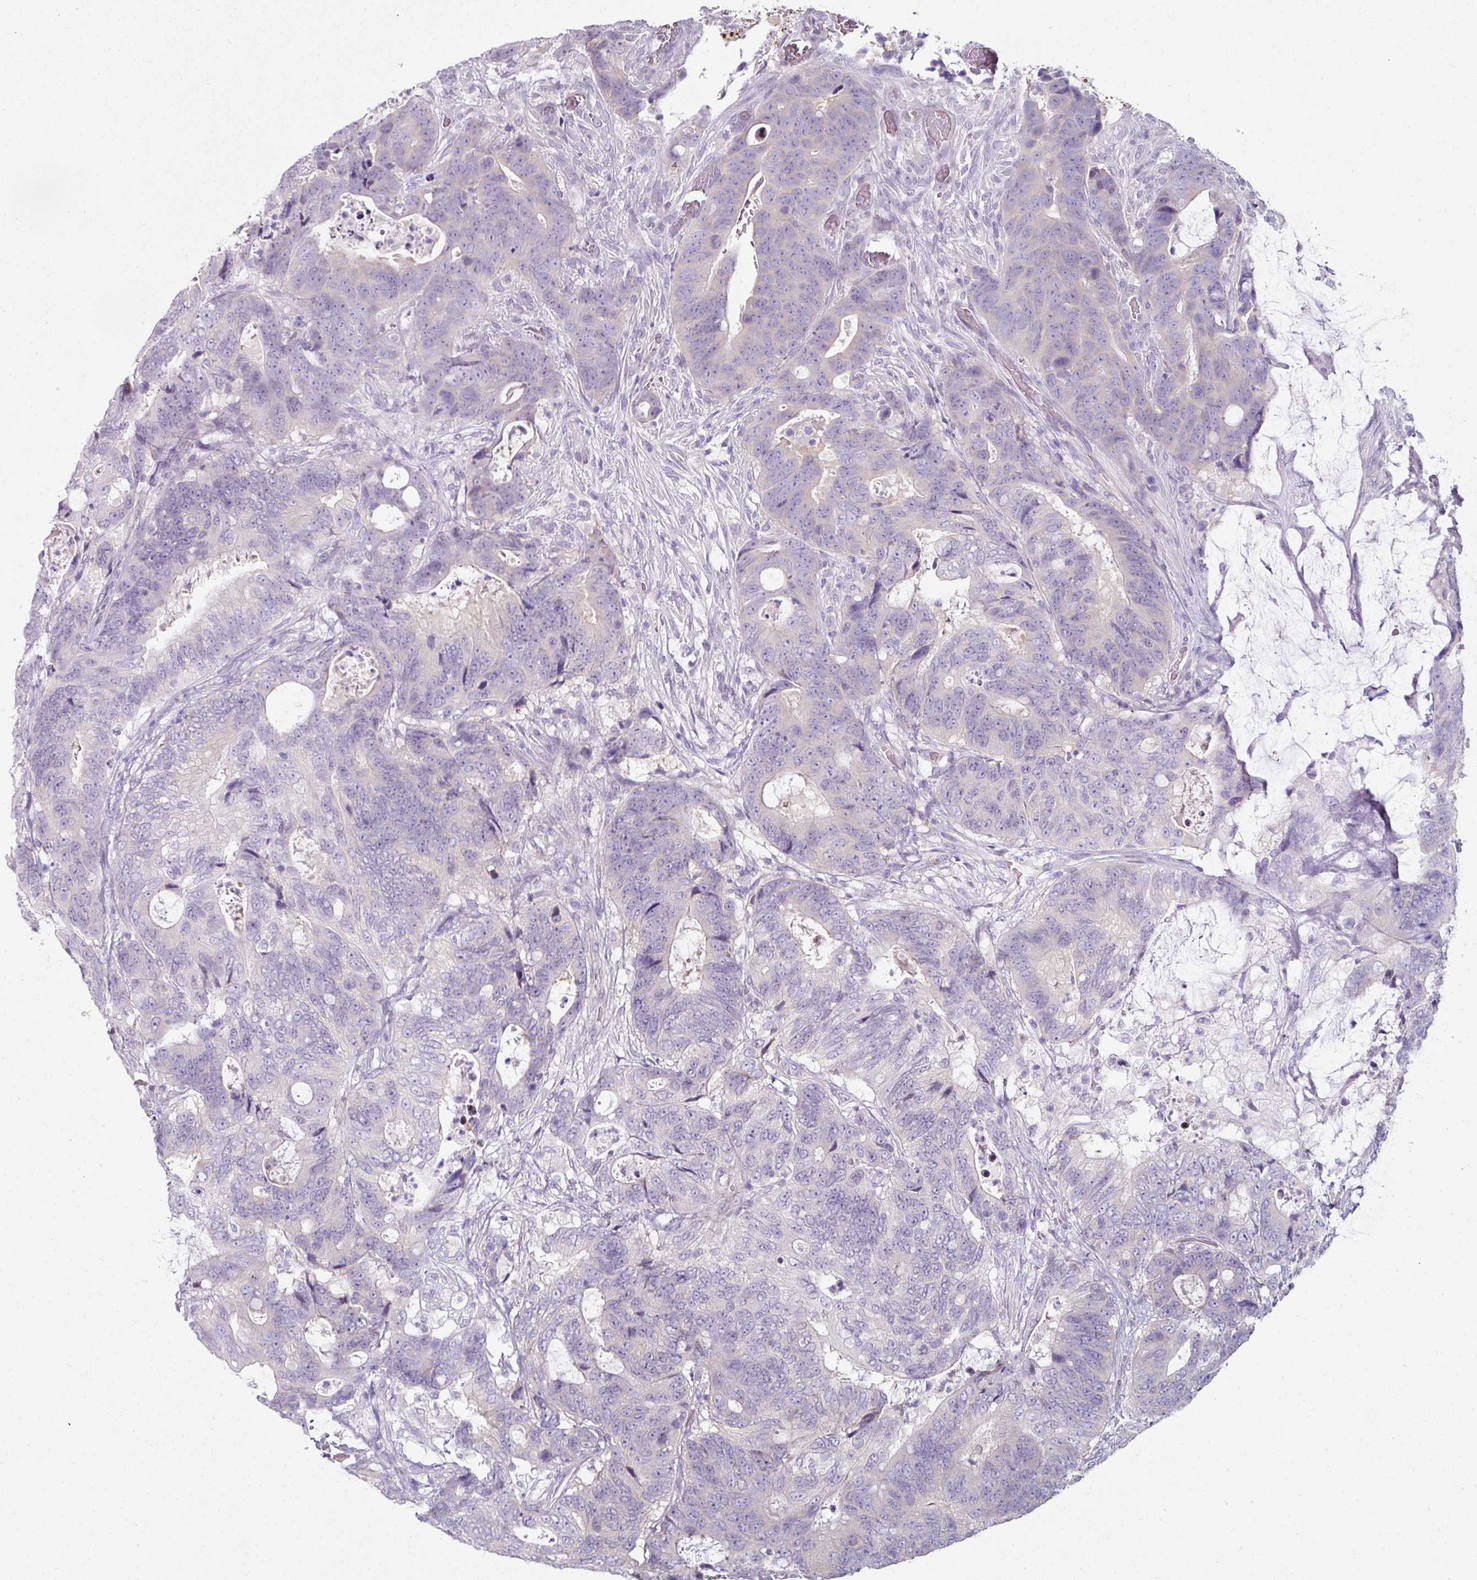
{"staining": {"intensity": "weak", "quantity": "<25%", "location": "cytoplasmic/membranous"}, "tissue": "colorectal cancer", "cell_type": "Tumor cells", "image_type": "cancer", "snomed": [{"axis": "morphology", "description": "Adenocarcinoma, NOS"}, {"axis": "topography", "description": "Colon"}], "caption": "IHC of human colorectal cancer (adenocarcinoma) exhibits no expression in tumor cells.", "gene": "C19orf33", "patient": {"sex": "female", "age": 82}}